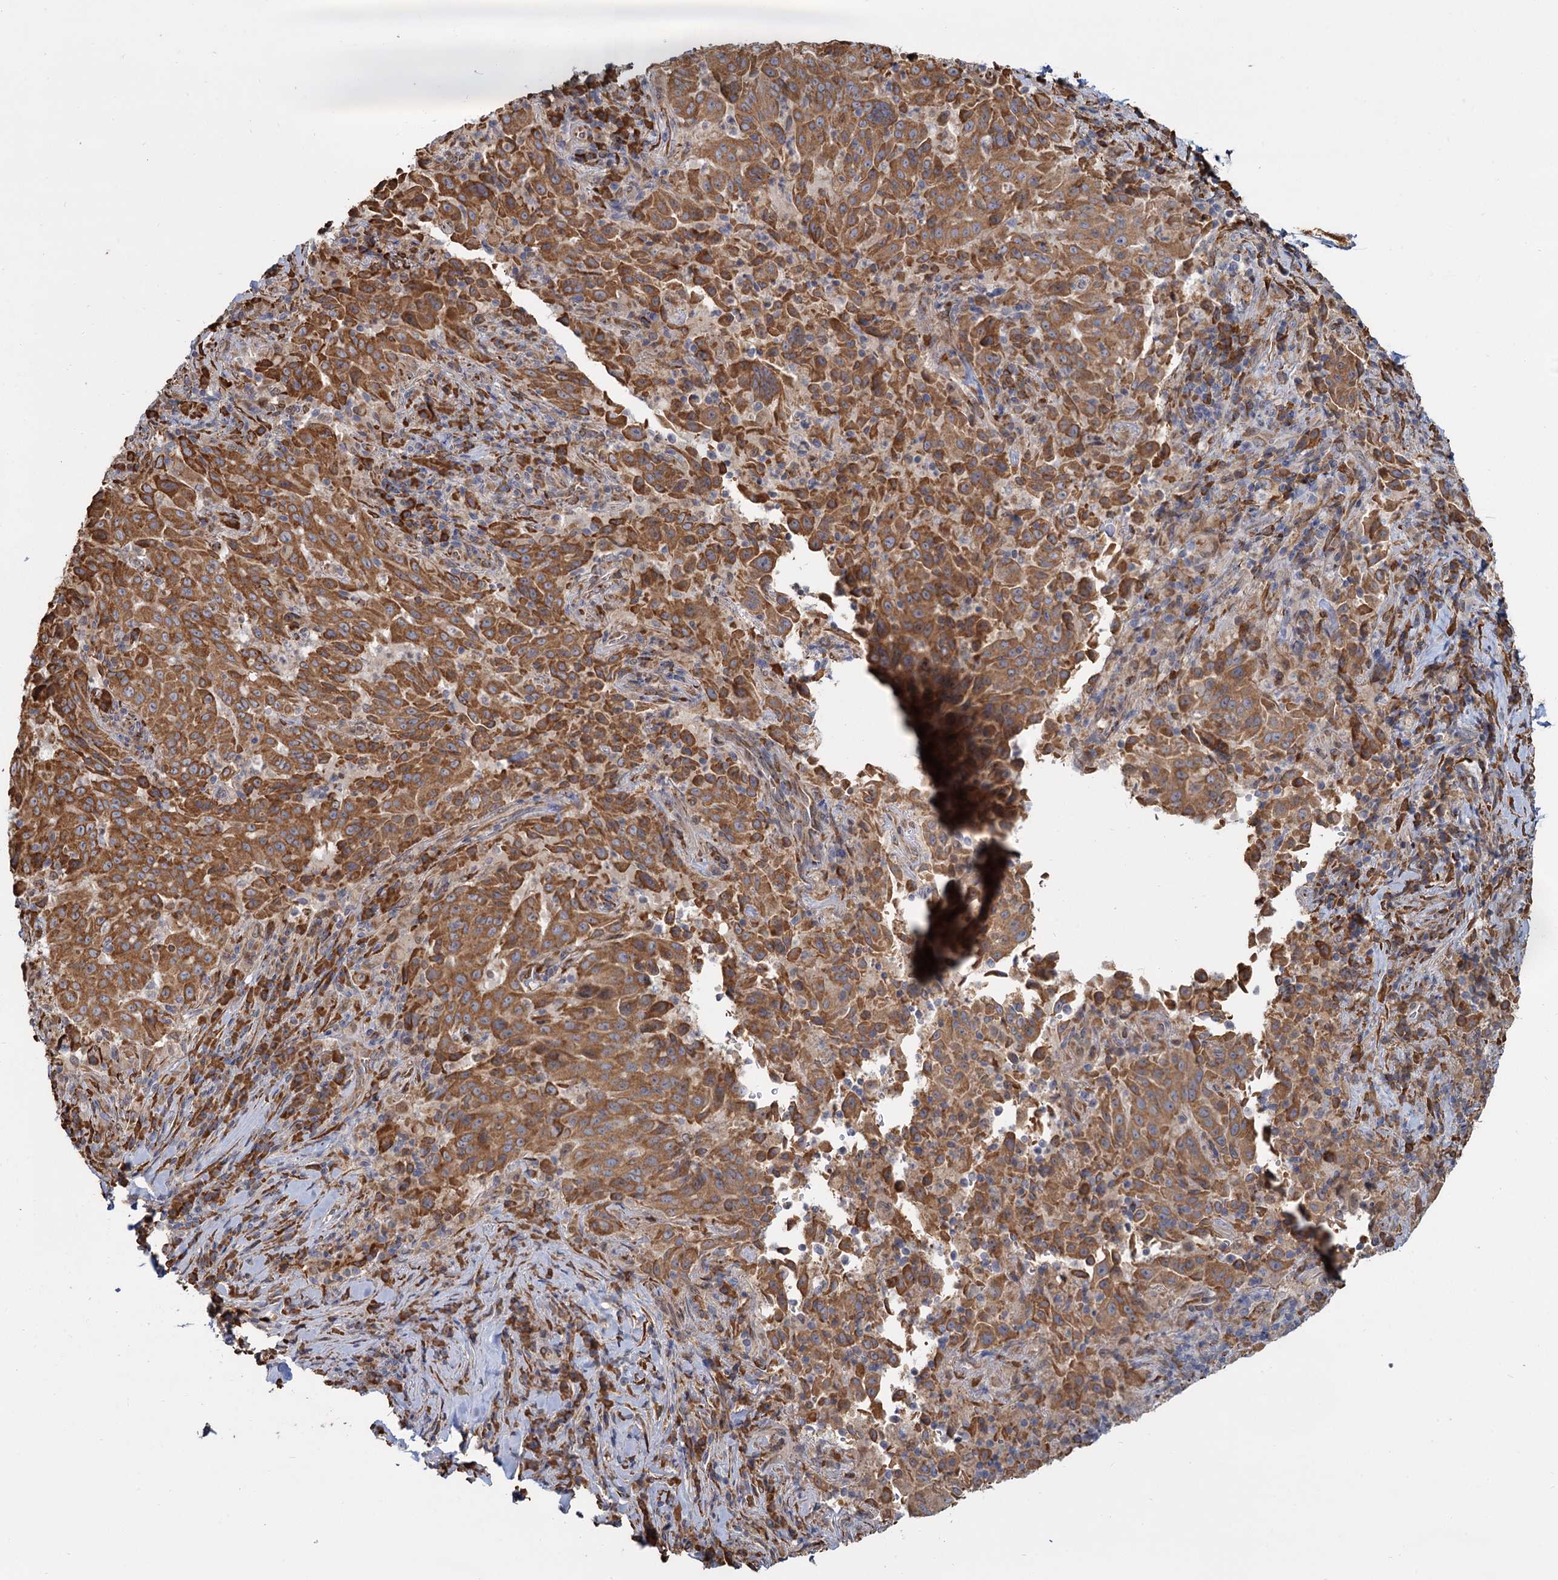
{"staining": {"intensity": "moderate", "quantity": ">75%", "location": "cytoplasmic/membranous"}, "tissue": "pancreatic cancer", "cell_type": "Tumor cells", "image_type": "cancer", "snomed": [{"axis": "morphology", "description": "Adenocarcinoma, NOS"}, {"axis": "topography", "description": "Pancreas"}], "caption": "The immunohistochemical stain labels moderate cytoplasmic/membranous positivity in tumor cells of pancreatic cancer (adenocarcinoma) tissue. Using DAB (brown) and hematoxylin (blue) stains, captured at high magnification using brightfield microscopy.", "gene": "LRRC51", "patient": {"sex": "male", "age": 63}}